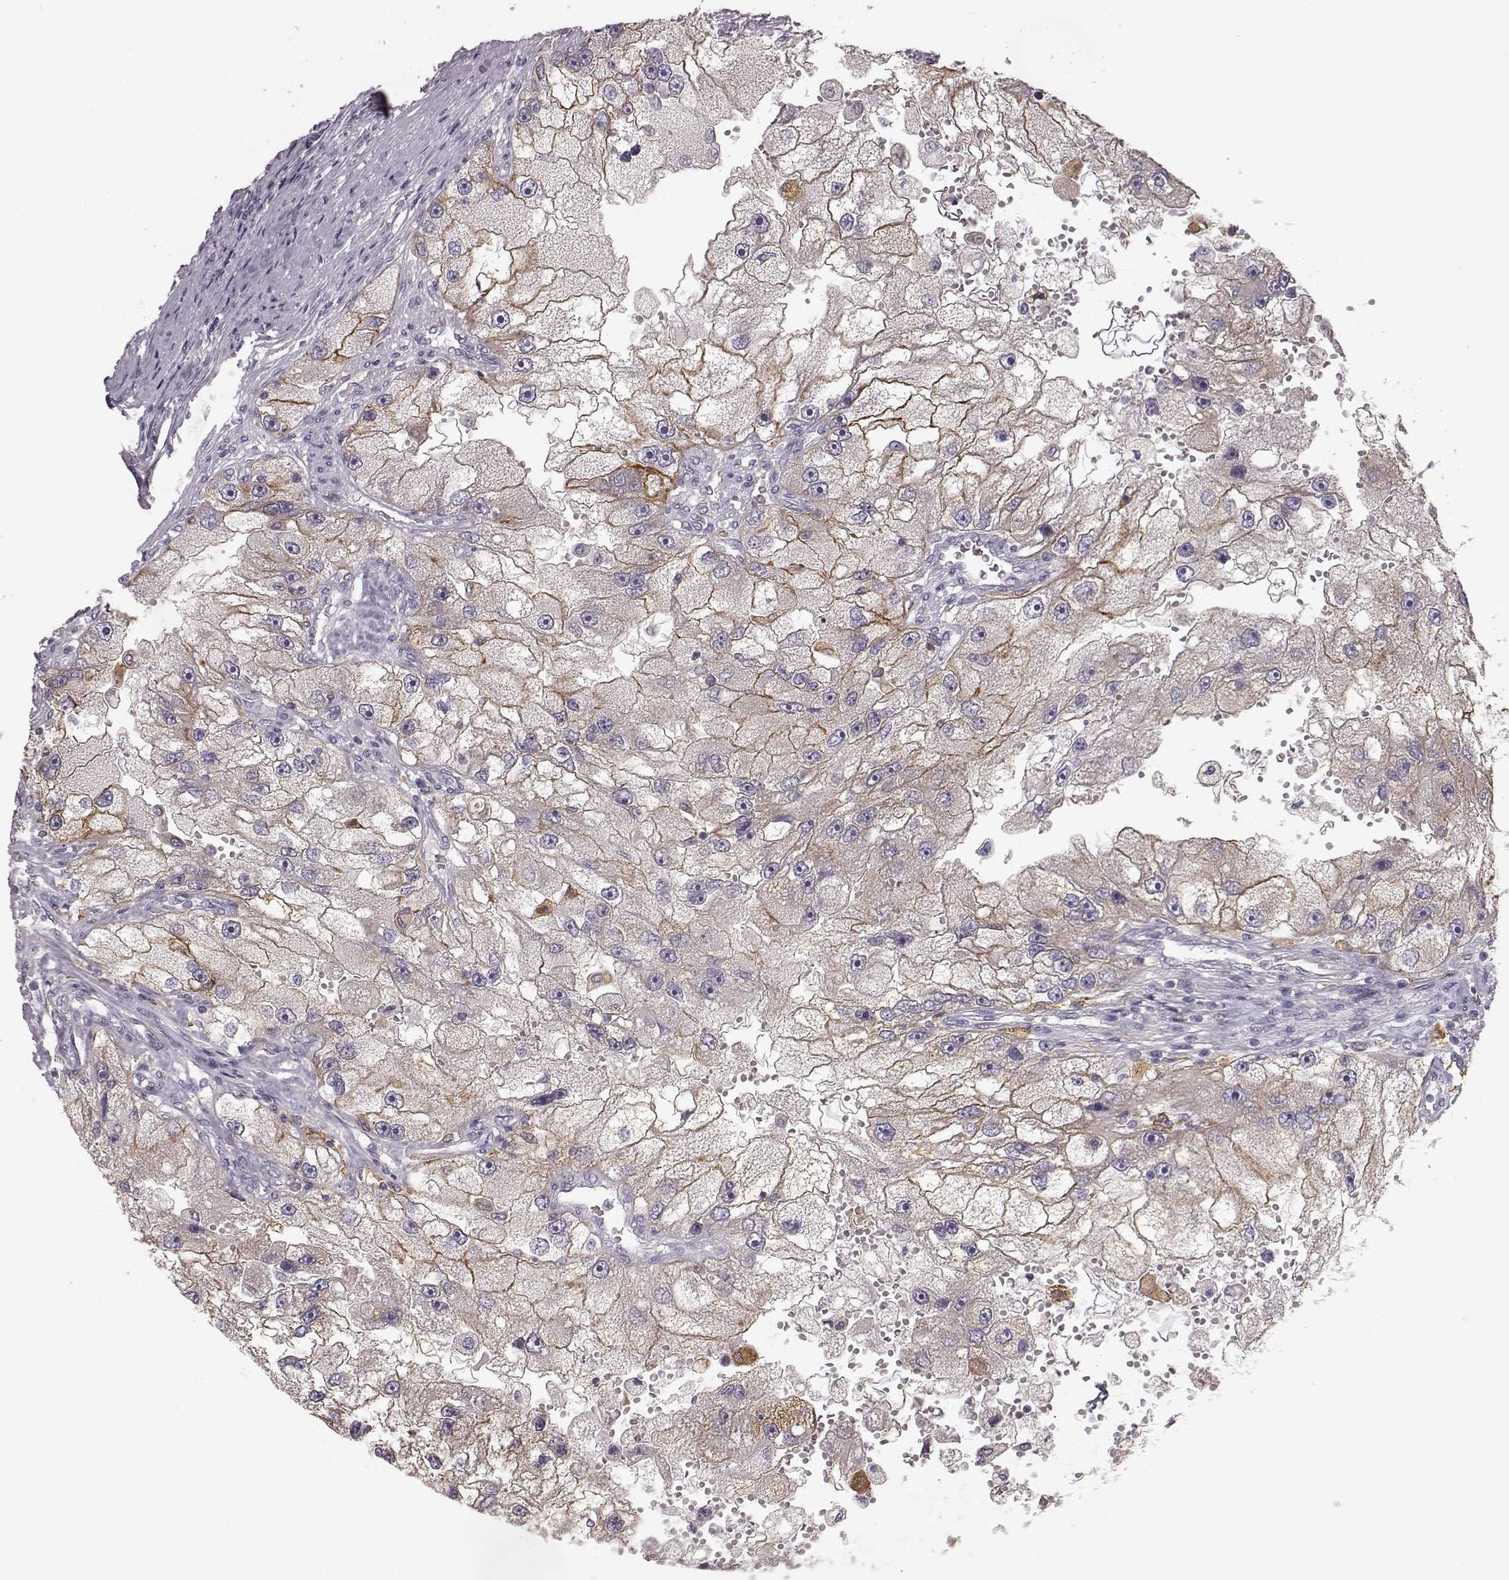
{"staining": {"intensity": "moderate", "quantity": ">75%", "location": "cytoplasmic/membranous"}, "tissue": "renal cancer", "cell_type": "Tumor cells", "image_type": "cancer", "snomed": [{"axis": "morphology", "description": "Adenocarcinoma, NOS"}, {"axis": "topography", "description": "Kidney"}], "caption": "The micrograph reveals a brown stain indicating the presence of a protein in the cytoplasmic/membranous of tumor cells in adenocarcinoma (renal).", "gene": "GHR", "patient": {"sex": "male", "age": 63}}